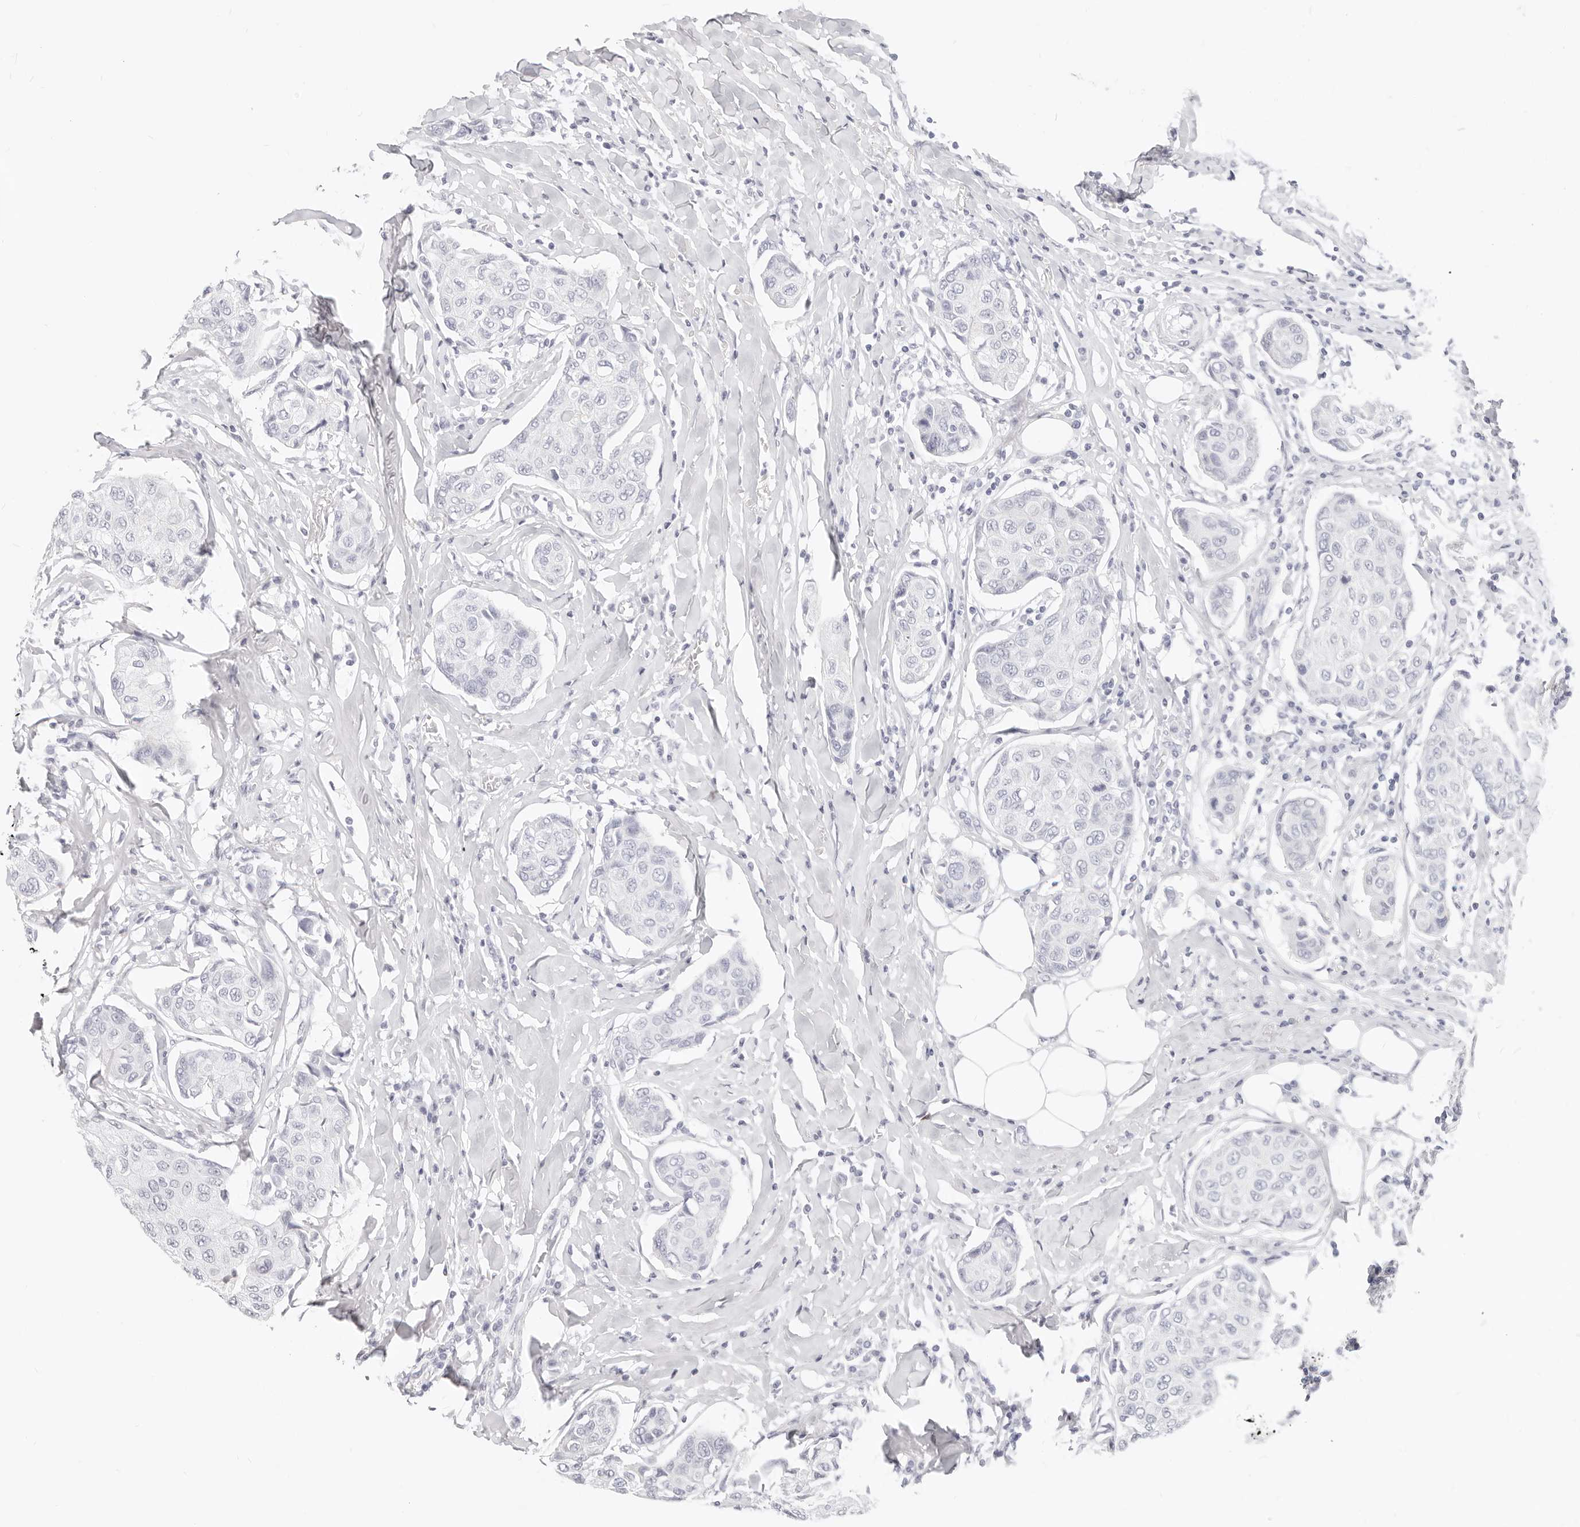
{"staining": {"intensity": "negative", "quantity": "none", "location": "none"}, "tissue": "breast cancer", "cell_type": "Tumor cells", "image_type": "cancer", "snomed": [{"axis": "morphology", "description": "Duct carcinoma"}, {"axis": "topography", "description": "Breast"}], "caption": "IHC of breast cancer (invasive ductal carcinoma) demonstrates no expression in tumor cells.", "gene": "CAMP", "patient": {"sex": "female", "age": 80}}